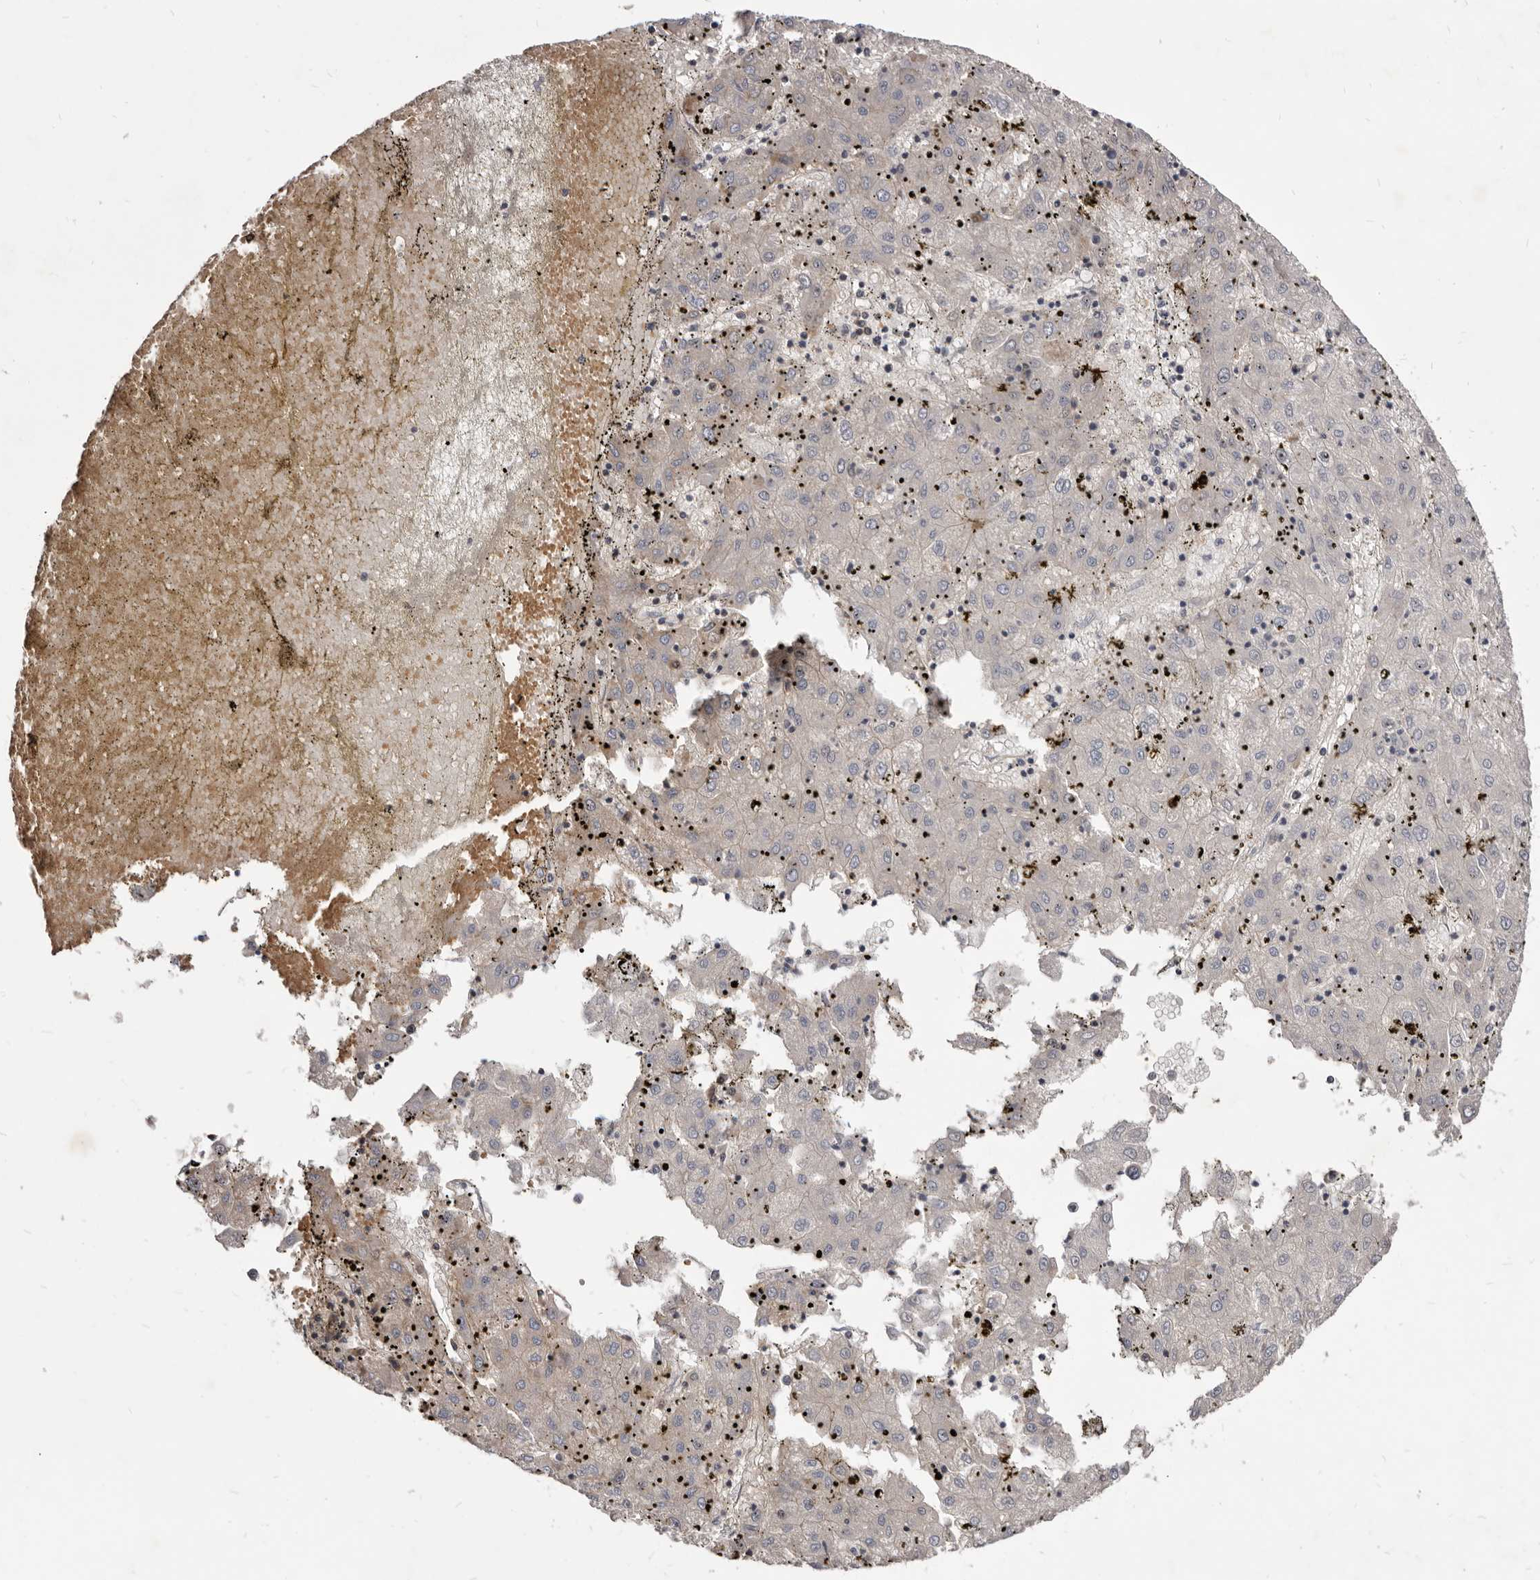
{"staining": {"intensity": "negative", "quantity": "none", "location": "none"}, "tissue": "liver cancer", "cell_type": "Tumor cells", "image_type": "cancer", "snomed": [{"axis": "morphology", "description": "Carcinoma, Hepatocellular, NOS"}, {"axis": "topography", "description": "Liver"}], "caption": "Liver hepatocellular carcinoma was stained to show a protein in brown. There is no significant staining in tumor cells.", "gene": "FAS", "patient": {"sex": "male", "age": 72}}